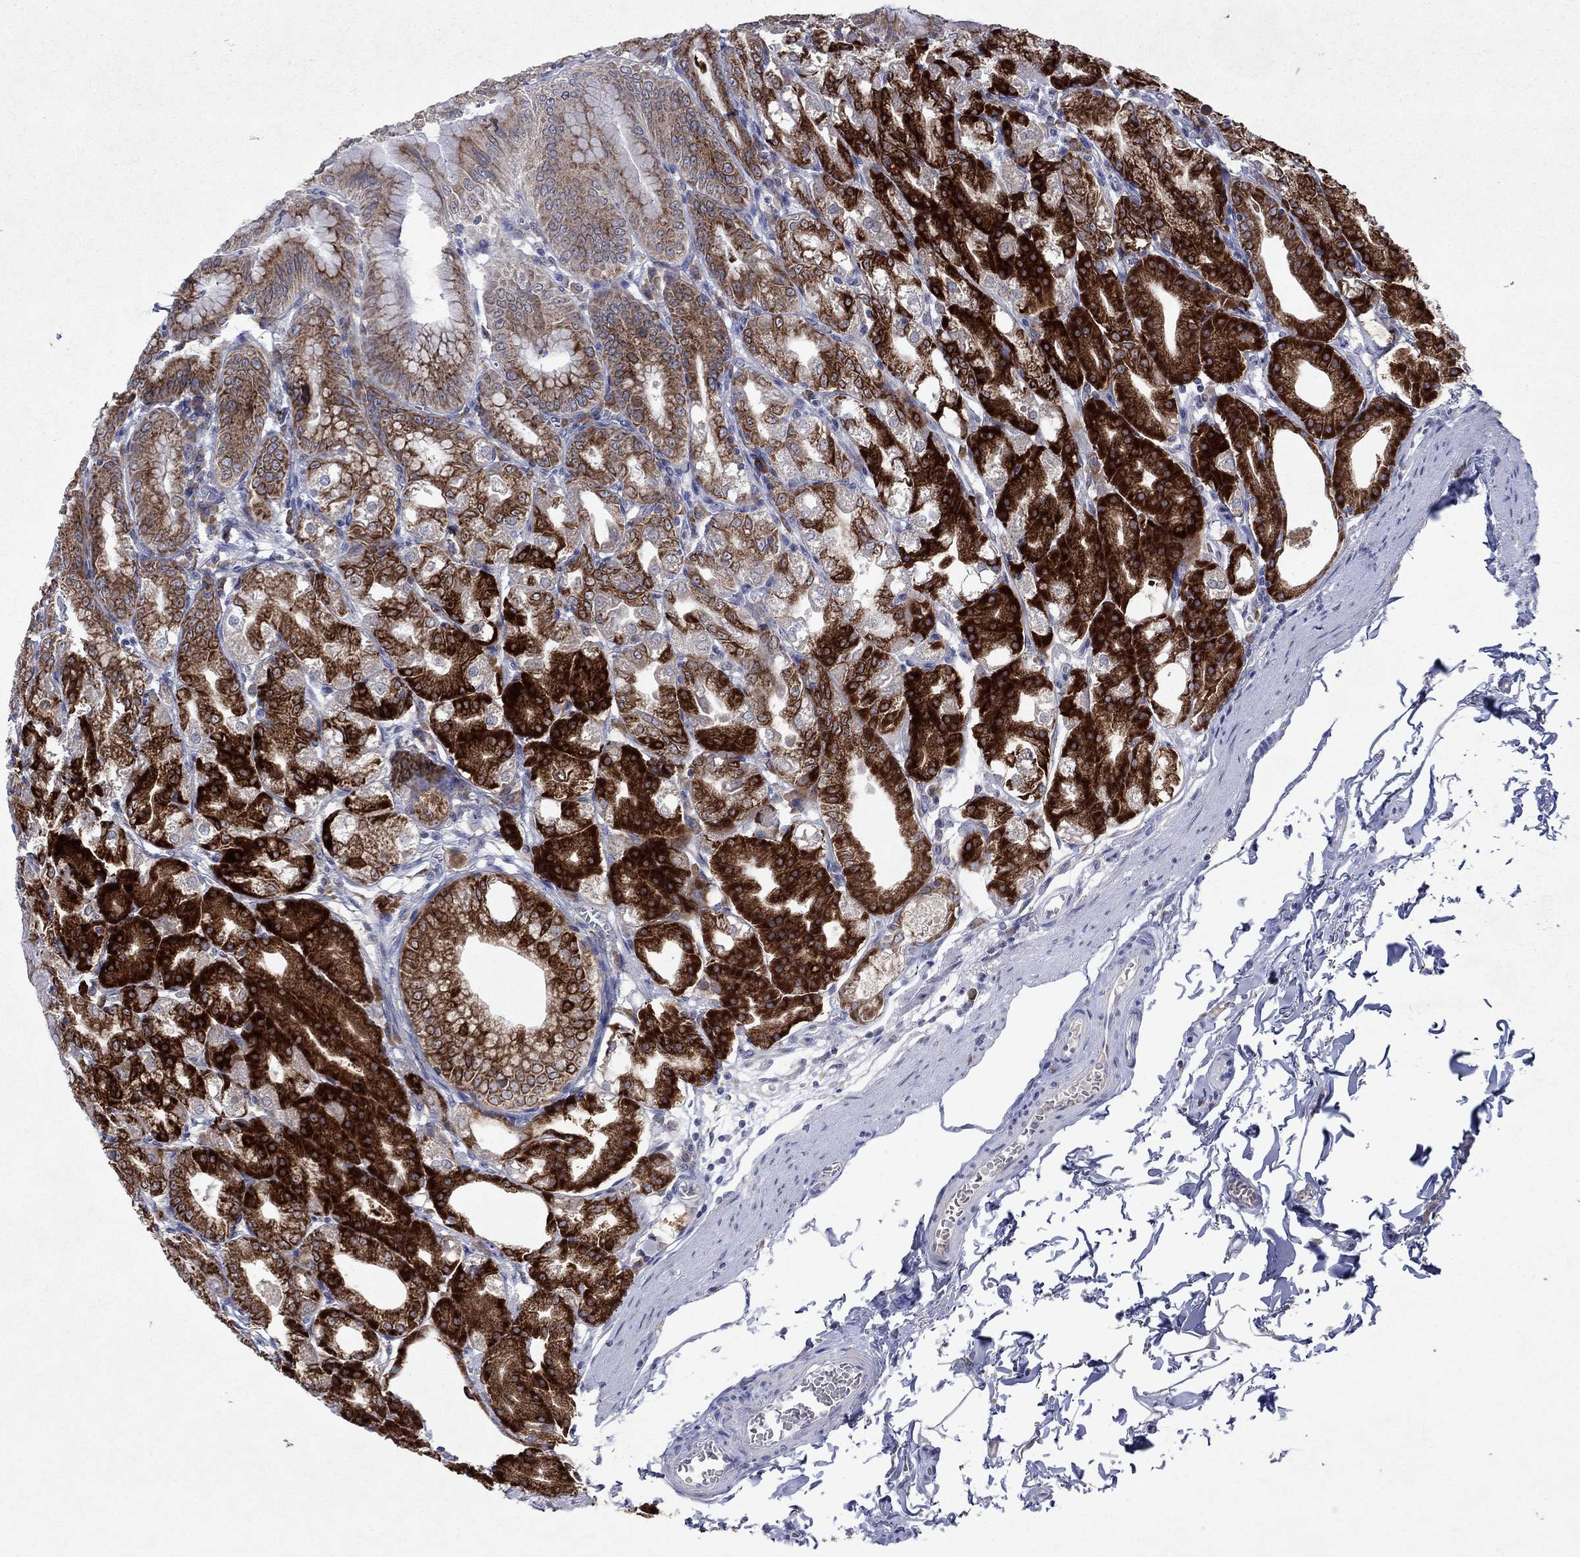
{"staining": {"intensity": "strong", "quantity": "25%-75%", "location": "cytoplasmic/membranous"}, "tissue": "stomach", "cell_type": "Glandular cells", "image_type": "normal", "snomed": [{"axis": "morphology", "description": "Normal tissue, NOS"}, {"axis": "topography", "description": "Stomach"}], "caption": "Immunohistochemical staining of unremarkable stomach displays strong cytoplasmic/membranous protein staining in about 25%-75% of glandular cells.", "gene": "TMEM97", "patient": {"sex": "male", "age": 71}}